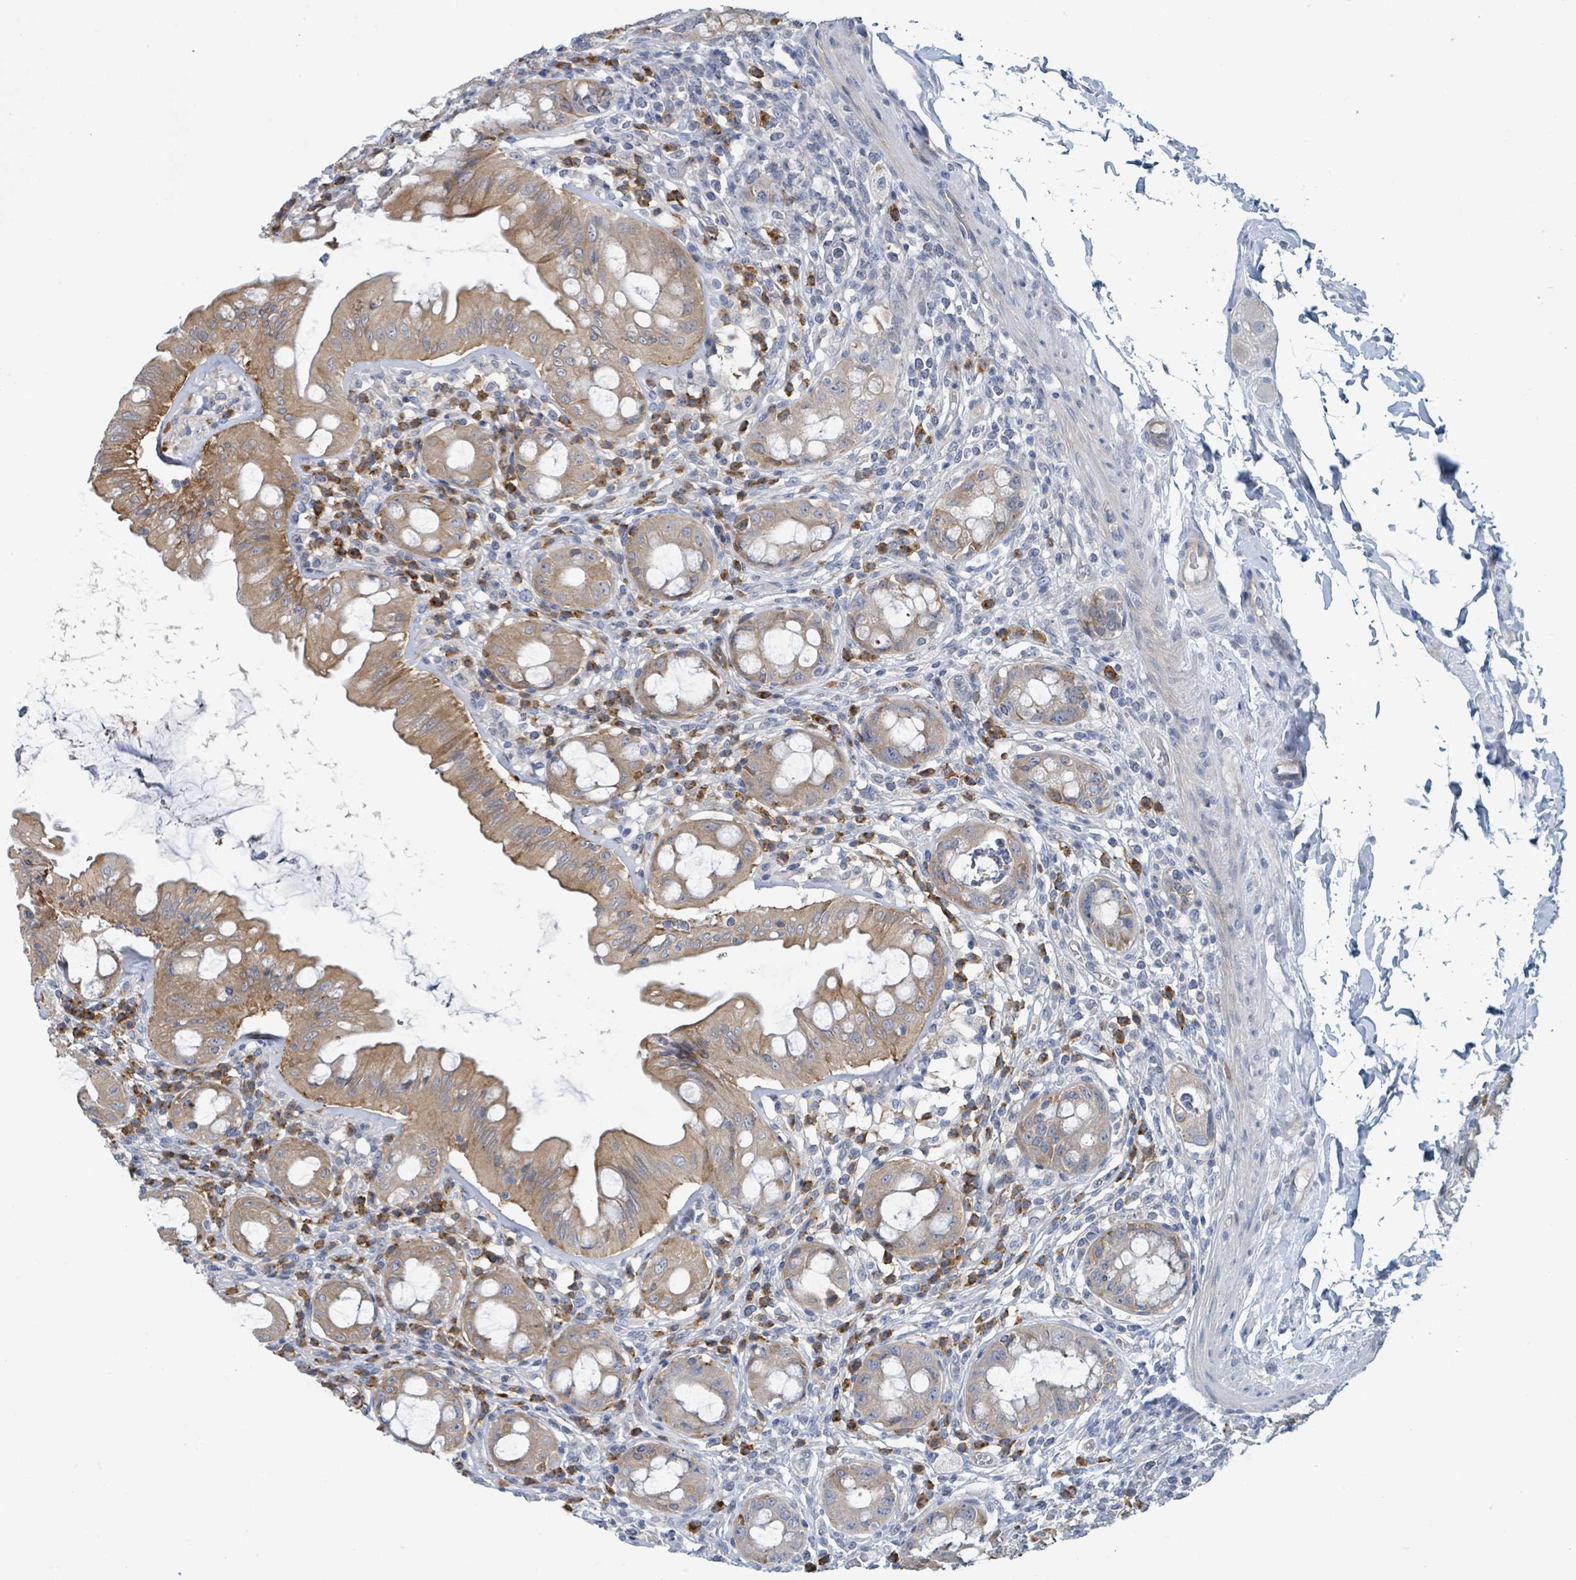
{"staining": {"intensity": "moderate", "quantity": ">75%", "location": "cytoplasmic/membranous"}, "tissue": "rectum", "cell_type": "Glandular cells", "image_type": "normal", "snomed": [{"axis": "morphology", "description": "Normal tissue, NOS"}, {"axis": "topography", "description": "Rectum"}], "caption": "Rectum stained with a protein marker reveals moderate staining in glandular cells.", "gene": "ANKRD55", "patient": {"sex": "female", "age": 57}}